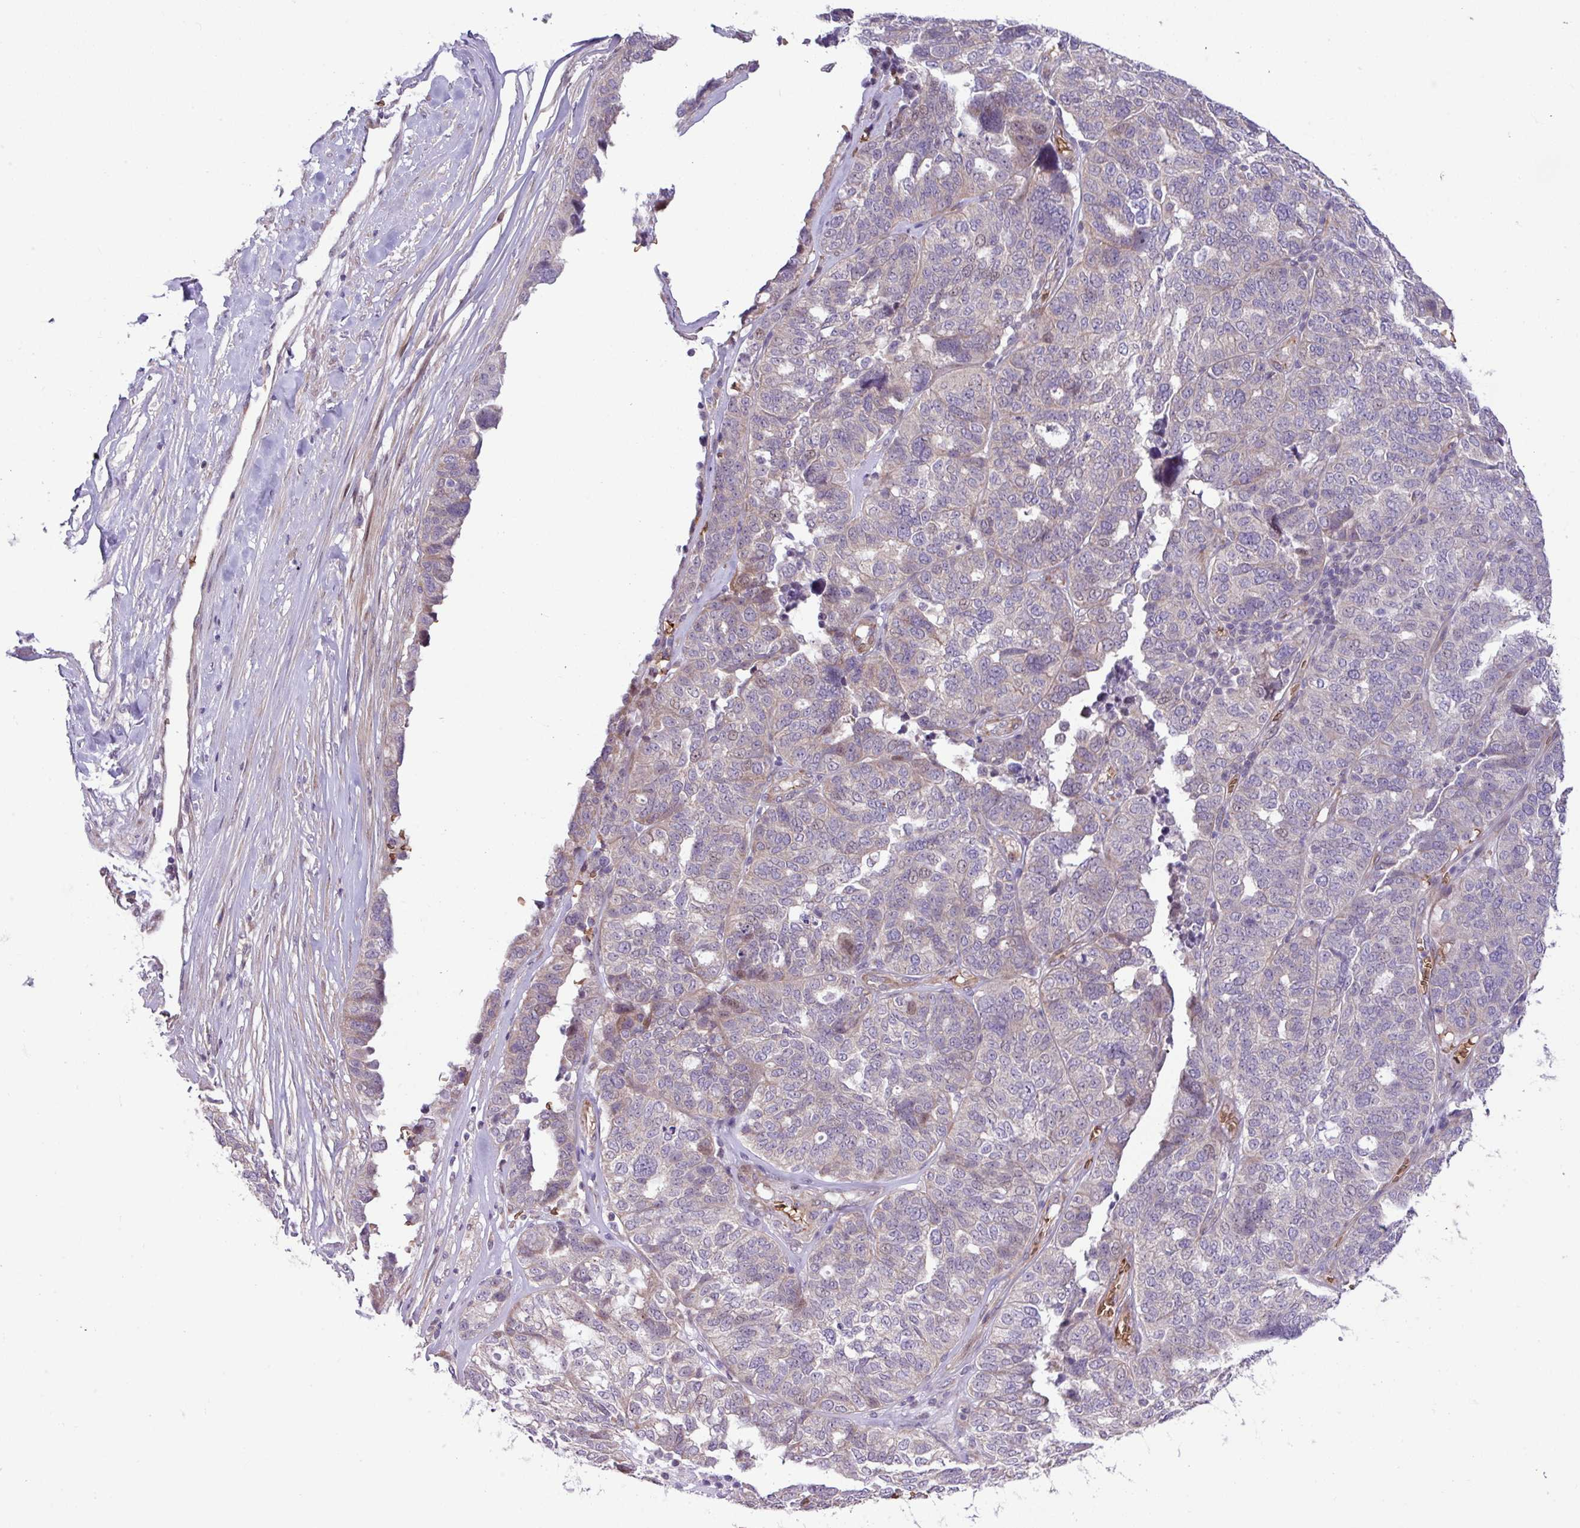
{"staining": {"intensity": "weak", "quantity": "<25%", "location": "cytoplasmic/membranous"}, "tissue": "ovarian cancer", "cell_type": "Tumor cells", "image_type": "cancer", "snomed": [{"axis": "morphology", "description": "Cystadenocarcinoma, serous, NOS"}, {"axis": "topography", "description": "Ovary"}], "caption": "This is an immunohistochemistry (IHC) histopathology image of ovarian serous cystadenocarcinoma. There is no expression in tumor cells.", "gene": "RAD21L1", "patient": {"sex": "female", "age": 59}}